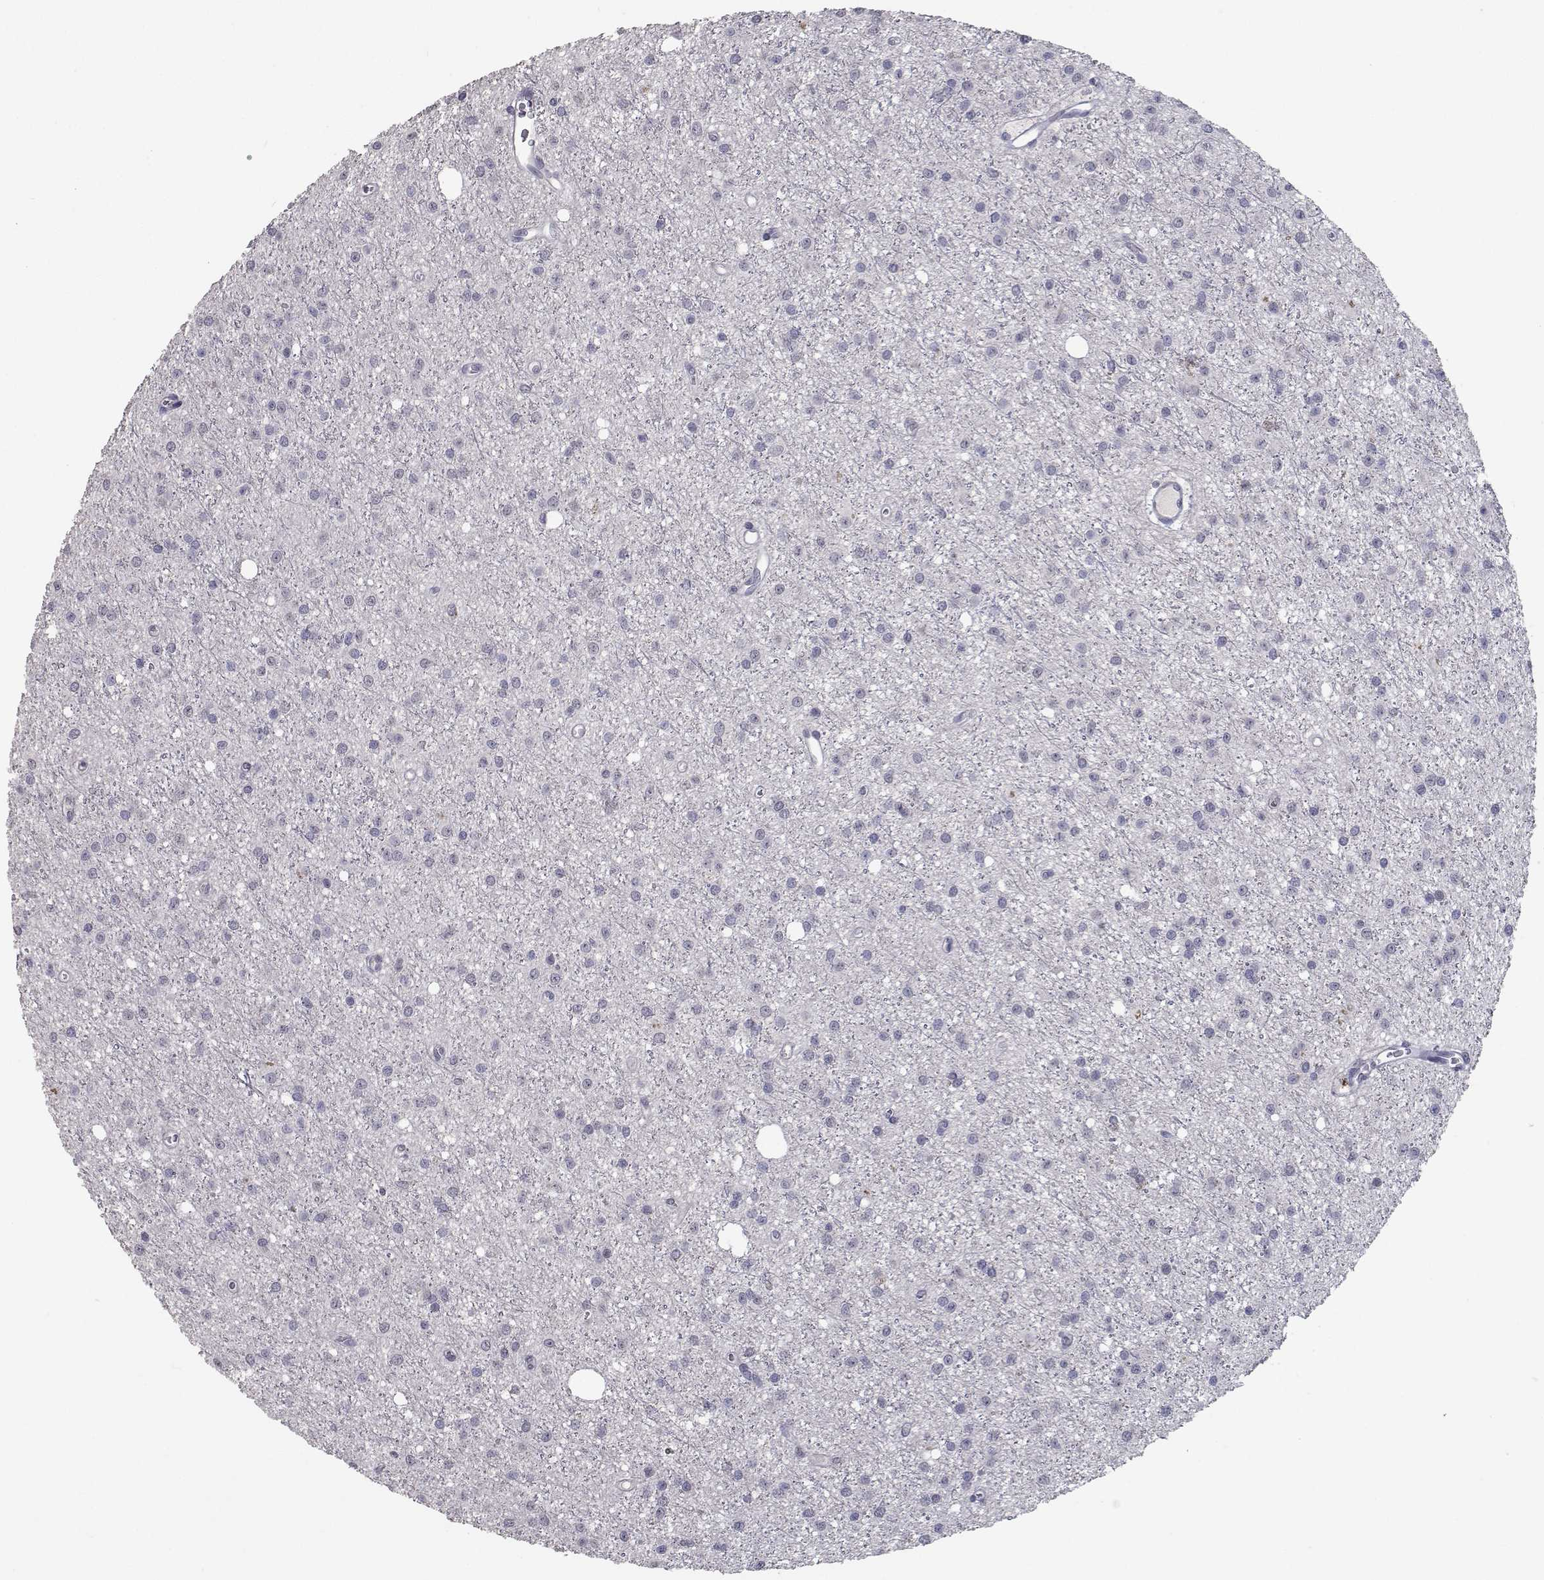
{"staining": {"intensity": "negative", "quantity": "none", "location": "none"}, "tissue": "glioma", "cell_type": "Tumor cells", "image_type": "cancer", "snomed": [{"axis": "morphology", "description": "Glioma, malignant, Low grade"}, {"axis": "topography", "description": "Brain"}], "caption": "A high-resolution histopathology image shows IHC staining of malignant glioma (low-grade), which shows no significant expression in tumor cells.", "gene": "RBPJL", "patient": {"sex": "male", "age": 27}}